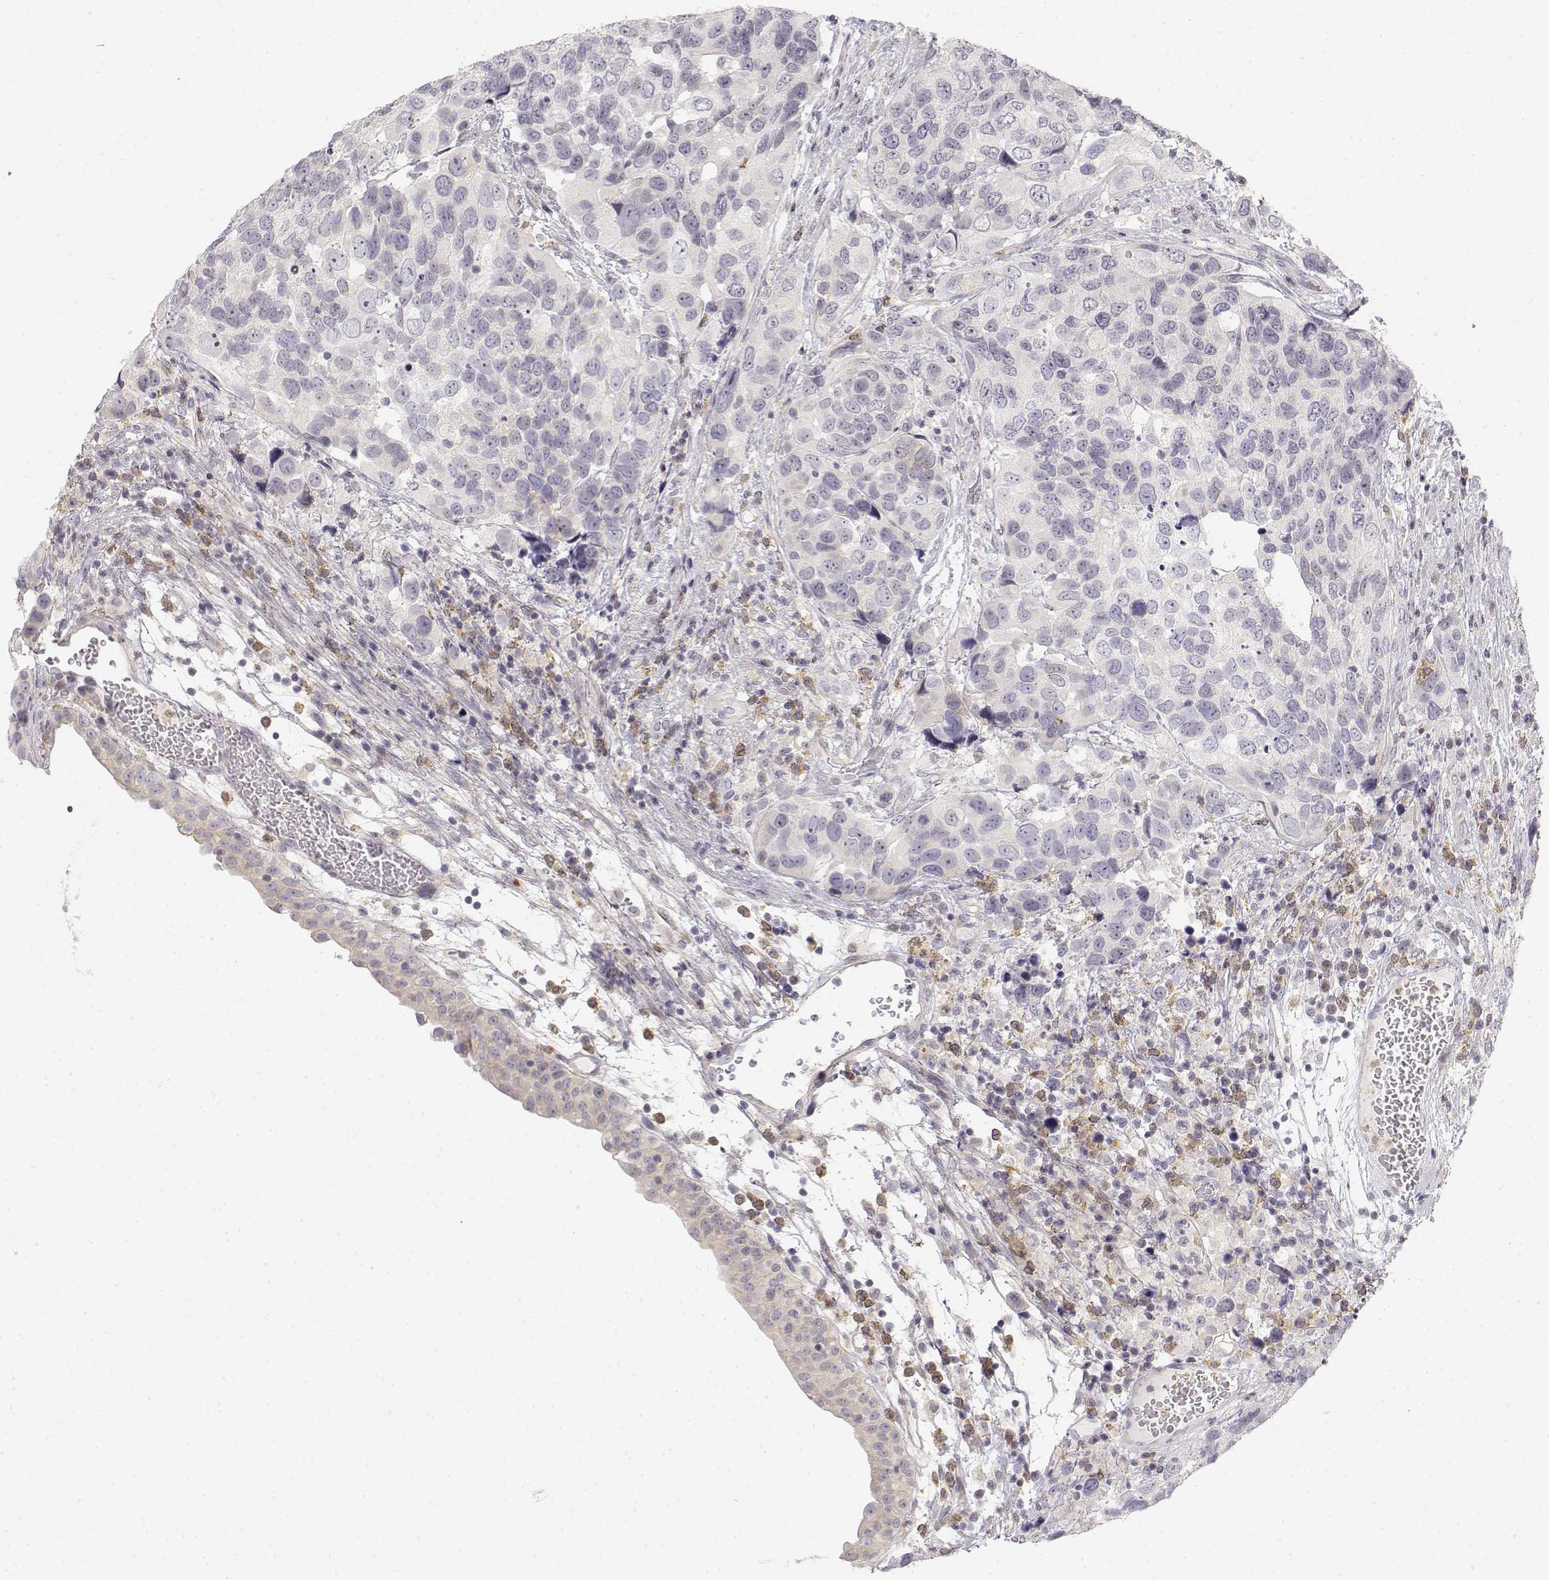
{"staining": {"intensity": "negative", "quantity": "none", "location": "none"}, "tissue": "urothelial cancer", "cell_type": "Tumor cells", "image_type": "cancer", "snomed": [{"axis": "morphology", "description": "Urothelial carcinoma, High grade"}, {"axis": "topography", "description": "Urinary bladder"}], "caption": "Tumor cells are negative for protein expression in human urothelial cancer. (DAB IHC with hematoxylin counter stain).", "gene": "GLIPR1L2", "patient": {"sex": "male", "age": 60}}